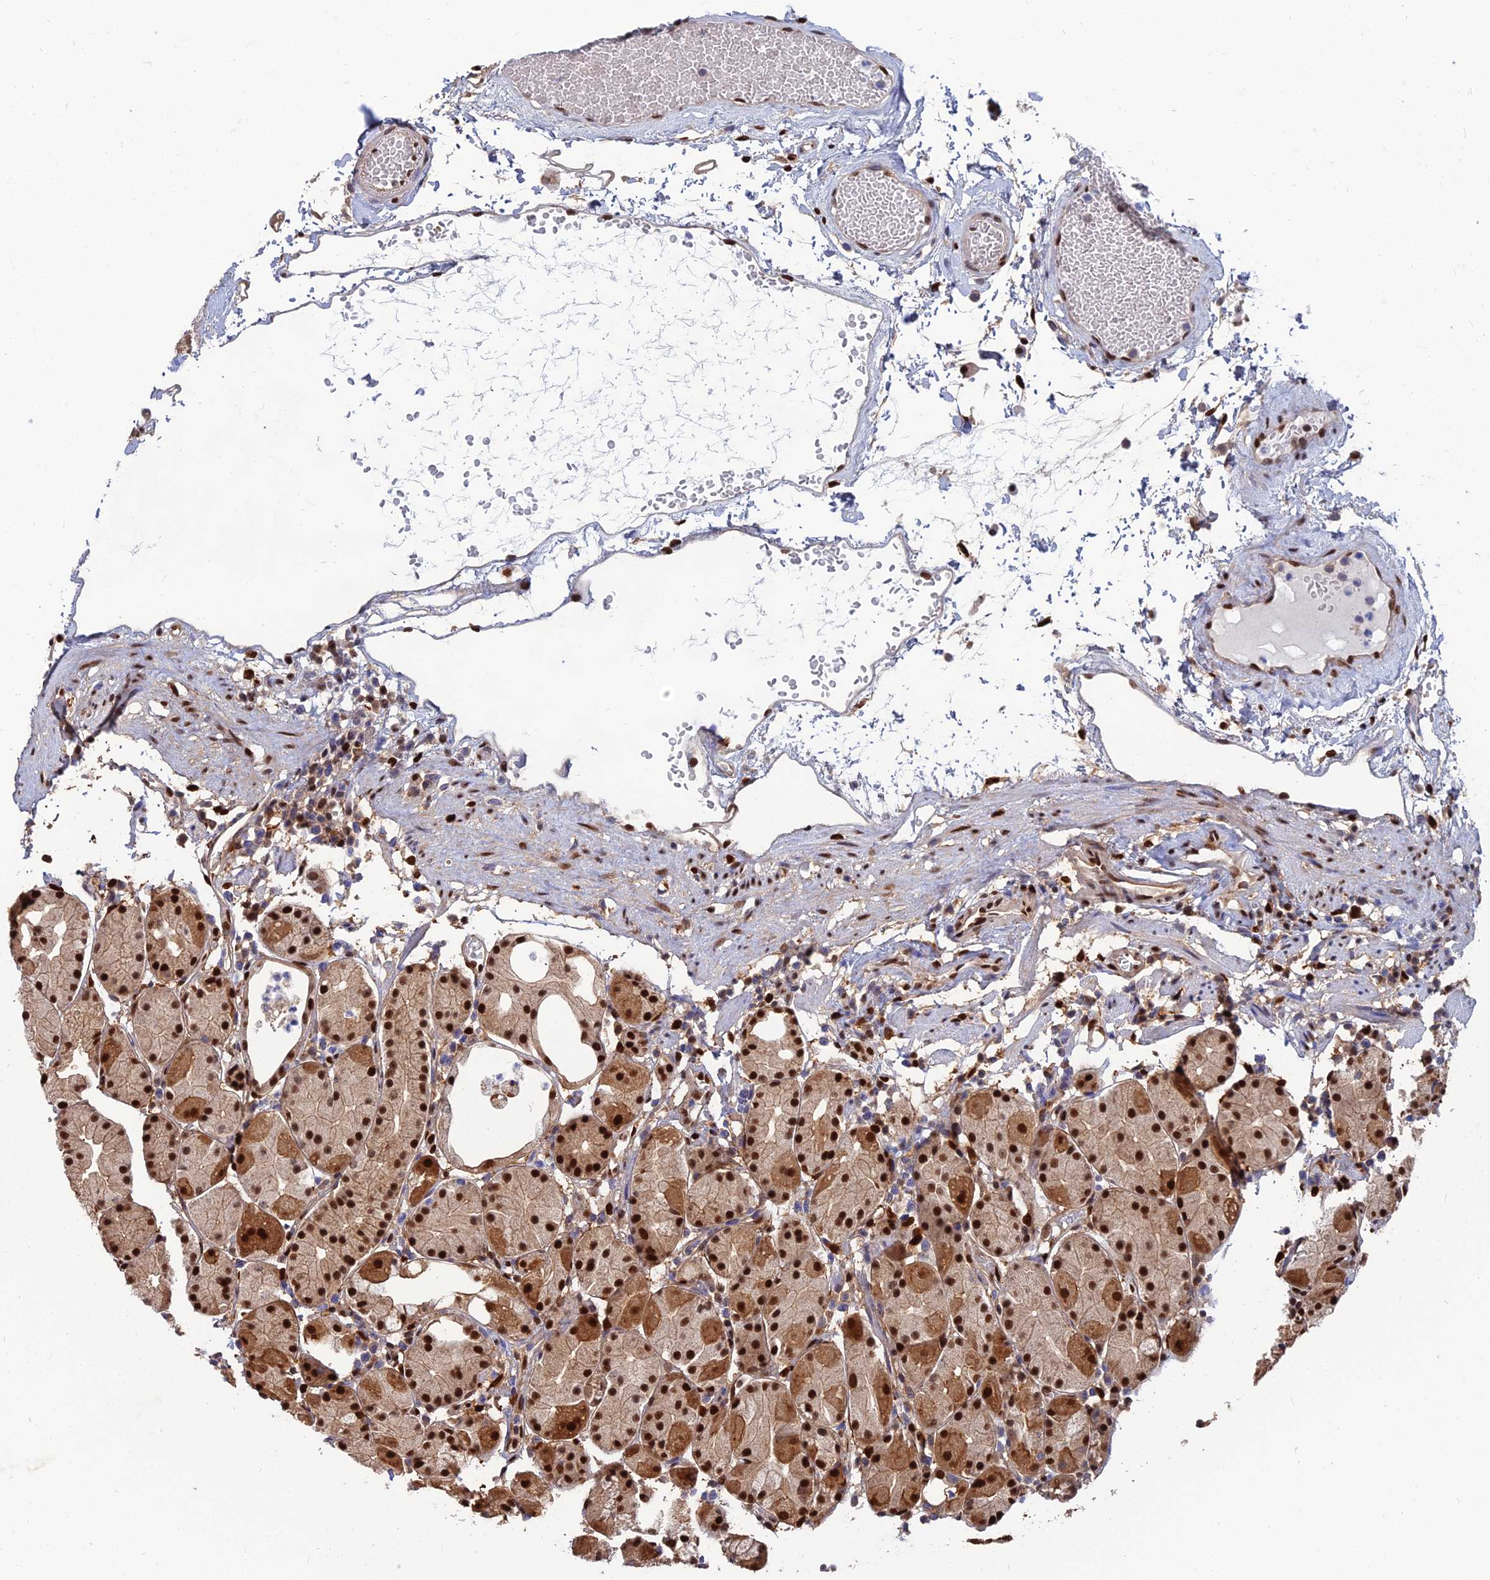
{"staining": {"intensity": "strong", "quantity": "25%-75%", "location": "cytoplasmic/membranous,nuclear"}, "tissue": "stomach", "cell_type": "Glandular cells", "image_type": "normal", "snomed": [{"axis": "morphology", "description": "Normal tissue, NOS"}, {"axis": "topography", "description": "Stomach"}, {"axis": "topography", "description": "Stomach, lower"}], "caption": "The photomicrograph demonstrates immunohistochemical staining of normal stomach. There is strong cytoplasmic/membranous,nuclear staining is seen in approximately 25%-75% of glandular cells. Ihc stains the protein in brown and the nuclei are stained blue.", "gene": "DNPEP", "patient": {"sex": "female", "age": 75}}